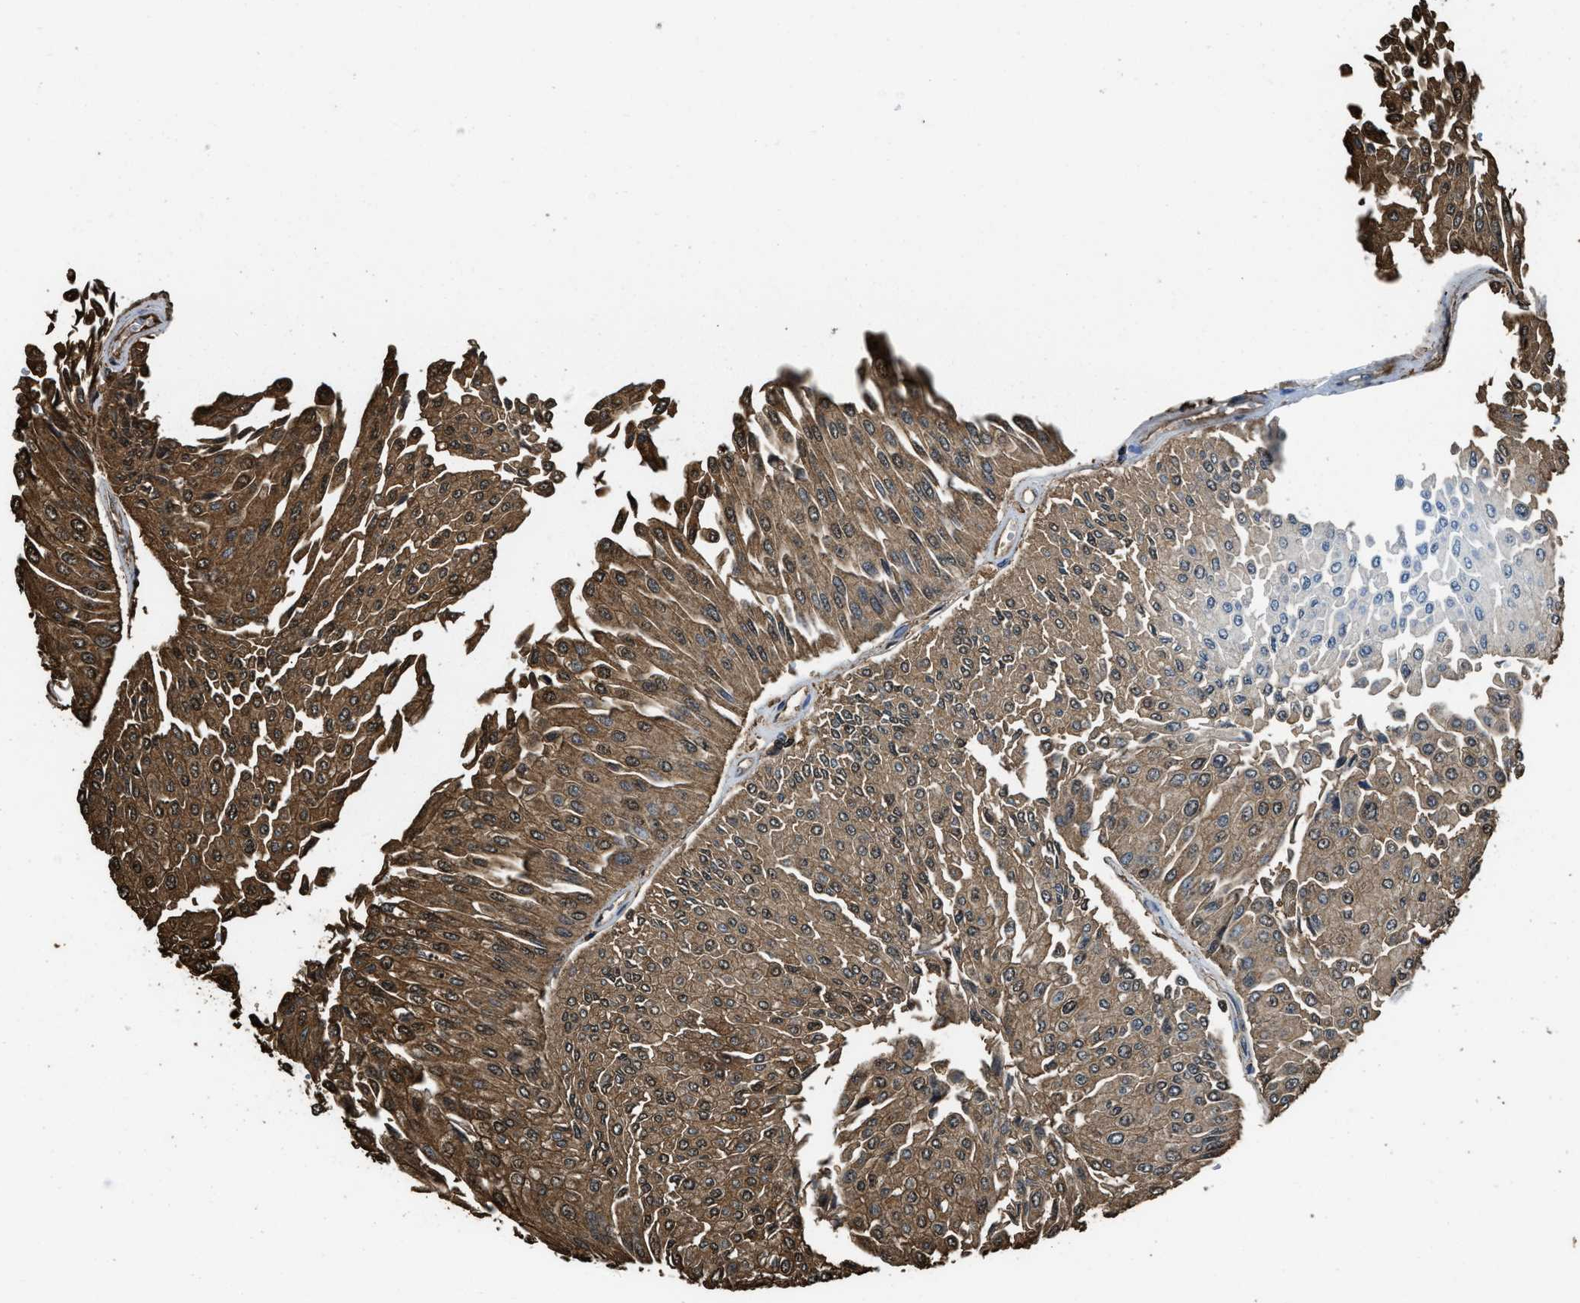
{"staining": {"intensity": "moderate", "quantity": ">75%", "location": "cytoplasmic/membranous"}, "tissue": "urothelial cancer", "cell_type": "Tumor cells", "image_type": "cancer", "snomed": [{"axis": "morphology", "description": "Urothelial carcinoma, Low grade"}, {"axis": "topography", "description": "Urinary bladder"}], "caption": "Immunohistochemistry (IHC) of urothelial cancer displays medium levels of moderate cytoplasmic/membranous positivity in about >75% of tumor cells. (Brightfield microscopy of DAB IHC at high magnification).", "gene": "GAPDH", "patient": {"sex": "male", "age": 67}}